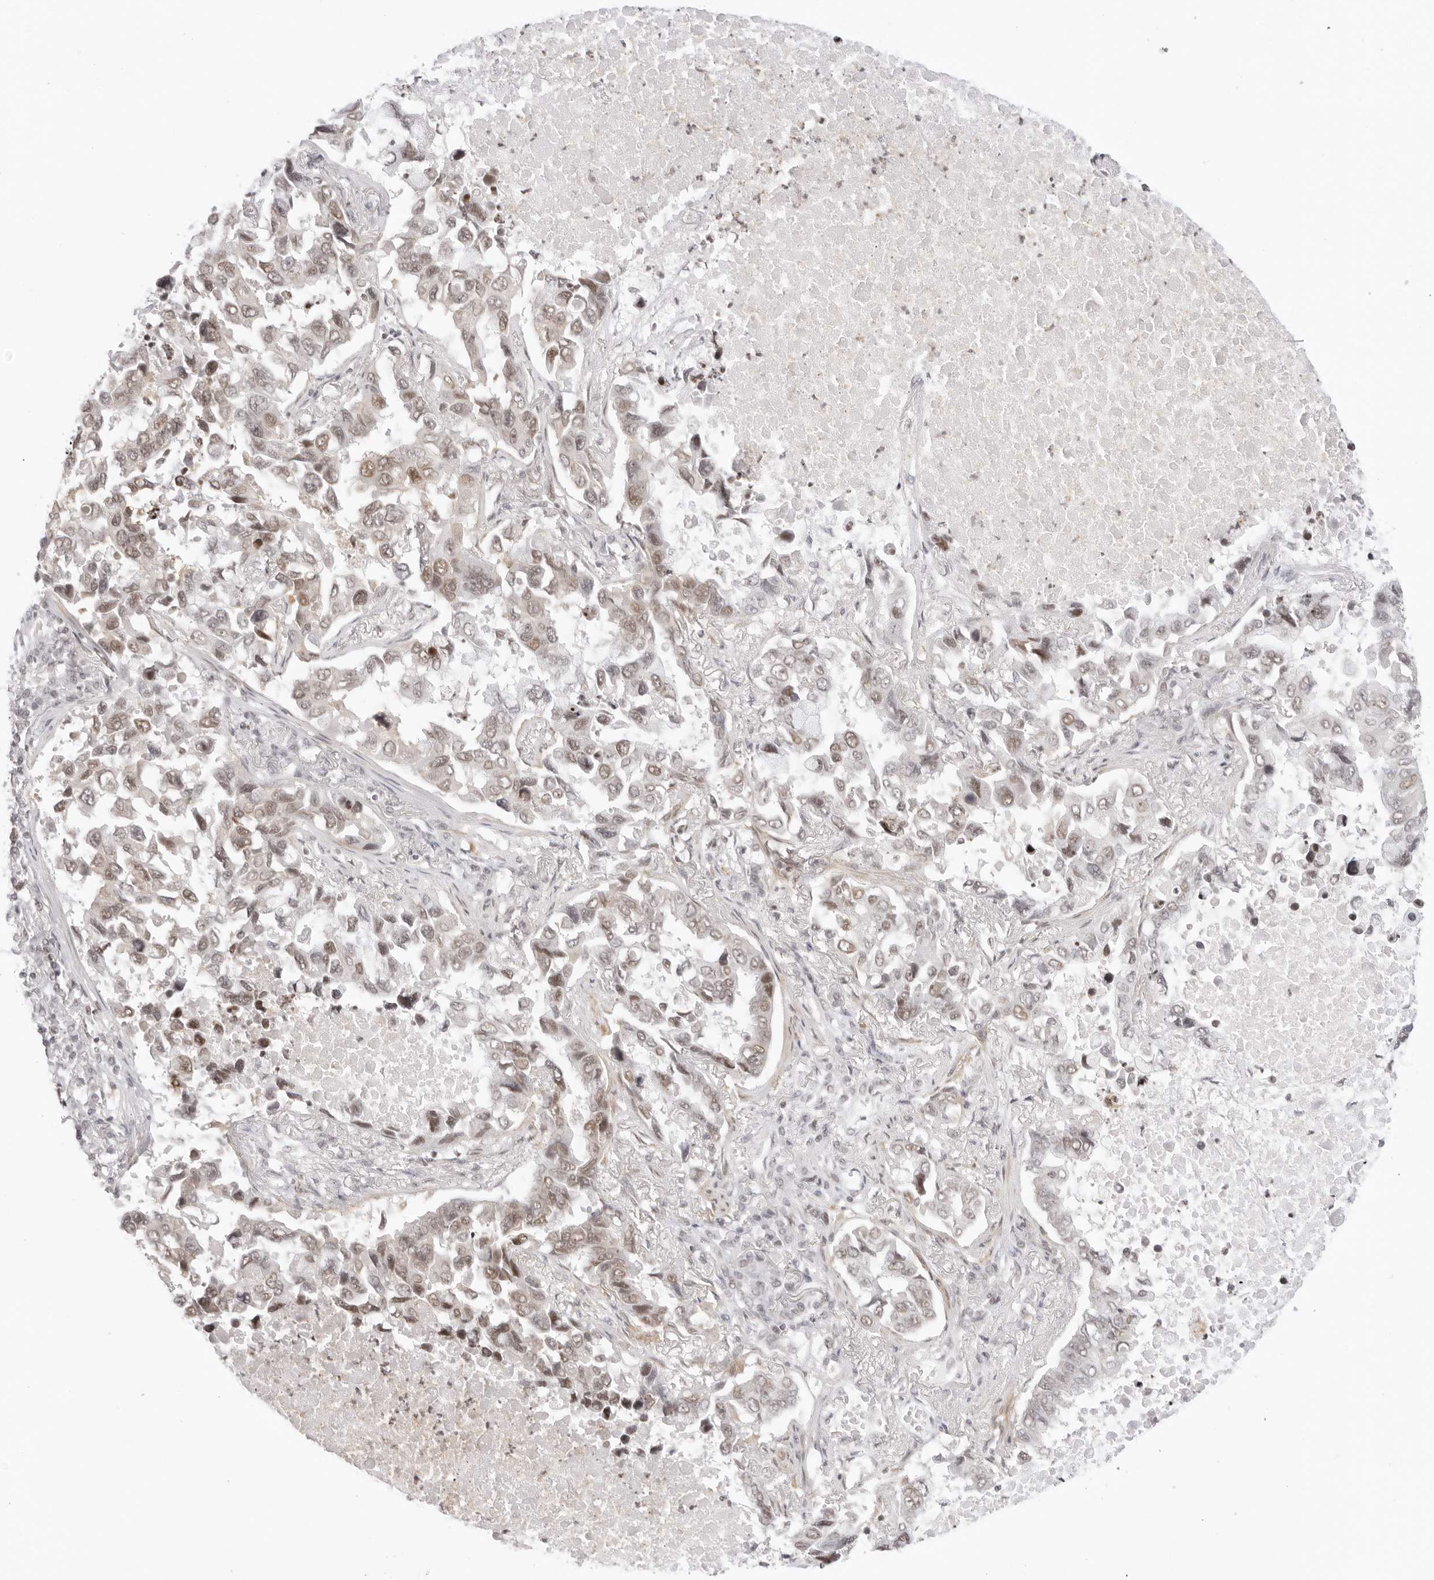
{"staining": {"intensity": "moderate", "quantity": ">75%", "location": "nuclear"}, "tissue": "lung cancer", "cell_type": "Tumor cells", "image_type": "cancer", "snomed": [{"axis": "morphology", "description": "Adenocarcinoma, NOS"}, {"axis": "topography", "description": "Lung"}], "caption": "Brown immunohistochemical staining in human lung cancer (adenocarcinoma) displays moderate nuclear expression in approximately >75% of tumor cells.", "gene": "TCIM", "patient": {"sex": "male", "age": 64}}